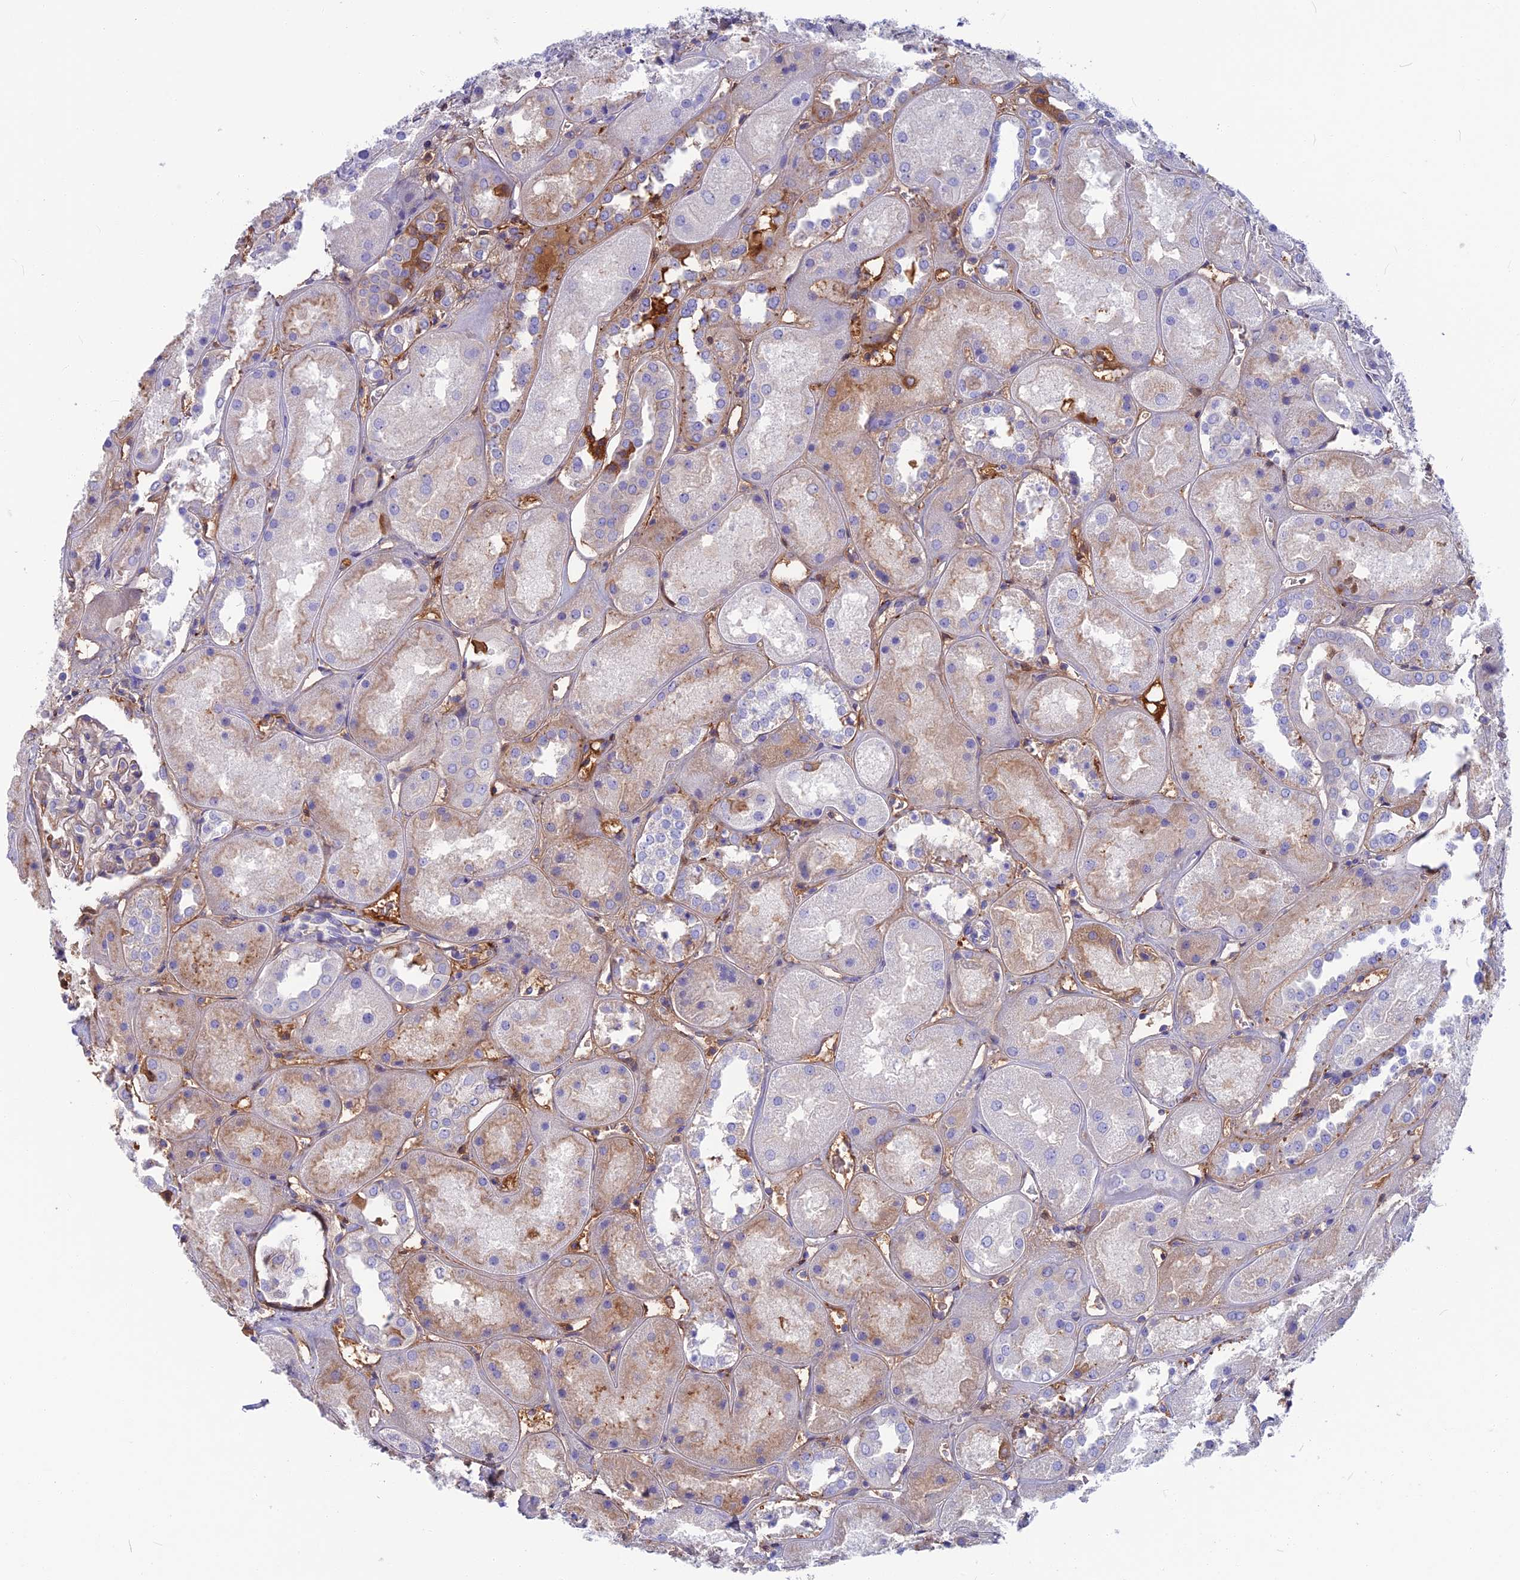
{"staining": {"intensity": "negative", "quantity": "none", "location": "none"}, "tissue": "kidney", "cell_type": "Cells in glomeruli", "image_type": "normal", "snomed": [{"axis": "morphology", "description": "Normal tissue, NOS"}, {"axis": "topography", "description": "Kidney"}], "caption": "Immunohistochemistry (IHC) image of benign kidney: human kidney stained with DAB shows no significant protein staining in cells in glomeruli. The staining is performed using DAB brown chromogen with nuclei counter-stained in using hematoxylin.", "gene": "SNAP91", "patient": {"sex": "male", "age": 70}}